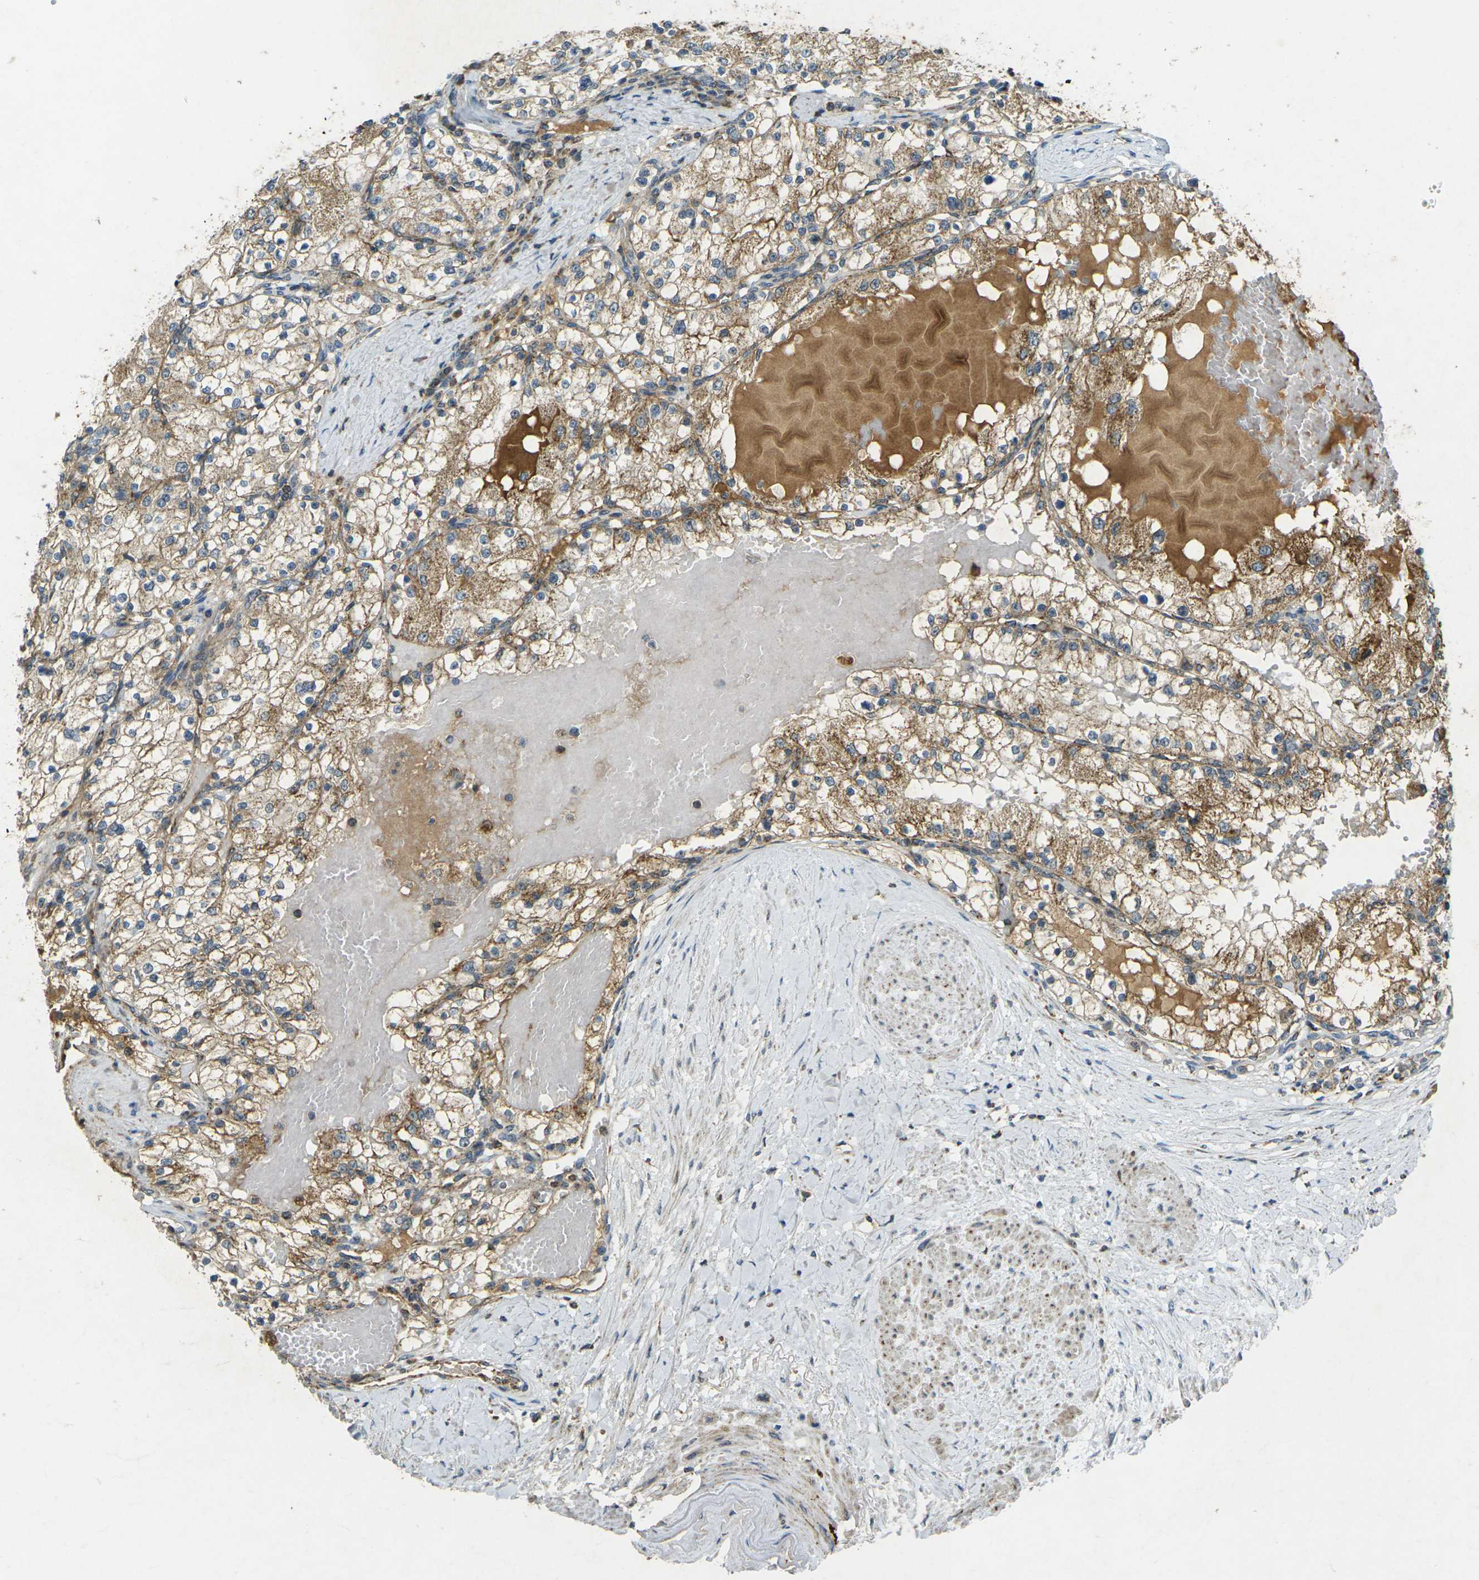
{"staining": {"intensity": "moderate", "quantity": ">75%", "location": "cytoplasmic/membranous"}, "tissue": "renal cancer", "cell_type": "Tumor cells", "image_type": "cancer", "snomed": [{"axis": "morphology", "description": "Adenocarcinoma, NOS"}, {"axis": "topography", "description": "Kidney"}], "caption": "Protein expression analysis of human renal cancer reveals moderate cytoplasmic/membranous positivity in about >75% of tumor cells. The protein is stained brown, and the nuclei are stained in blue (DAB IHC with brightfield microscopy, high magnification).", "gene": "IGF1R", "patient": {"sex": "male", "age": 68}}